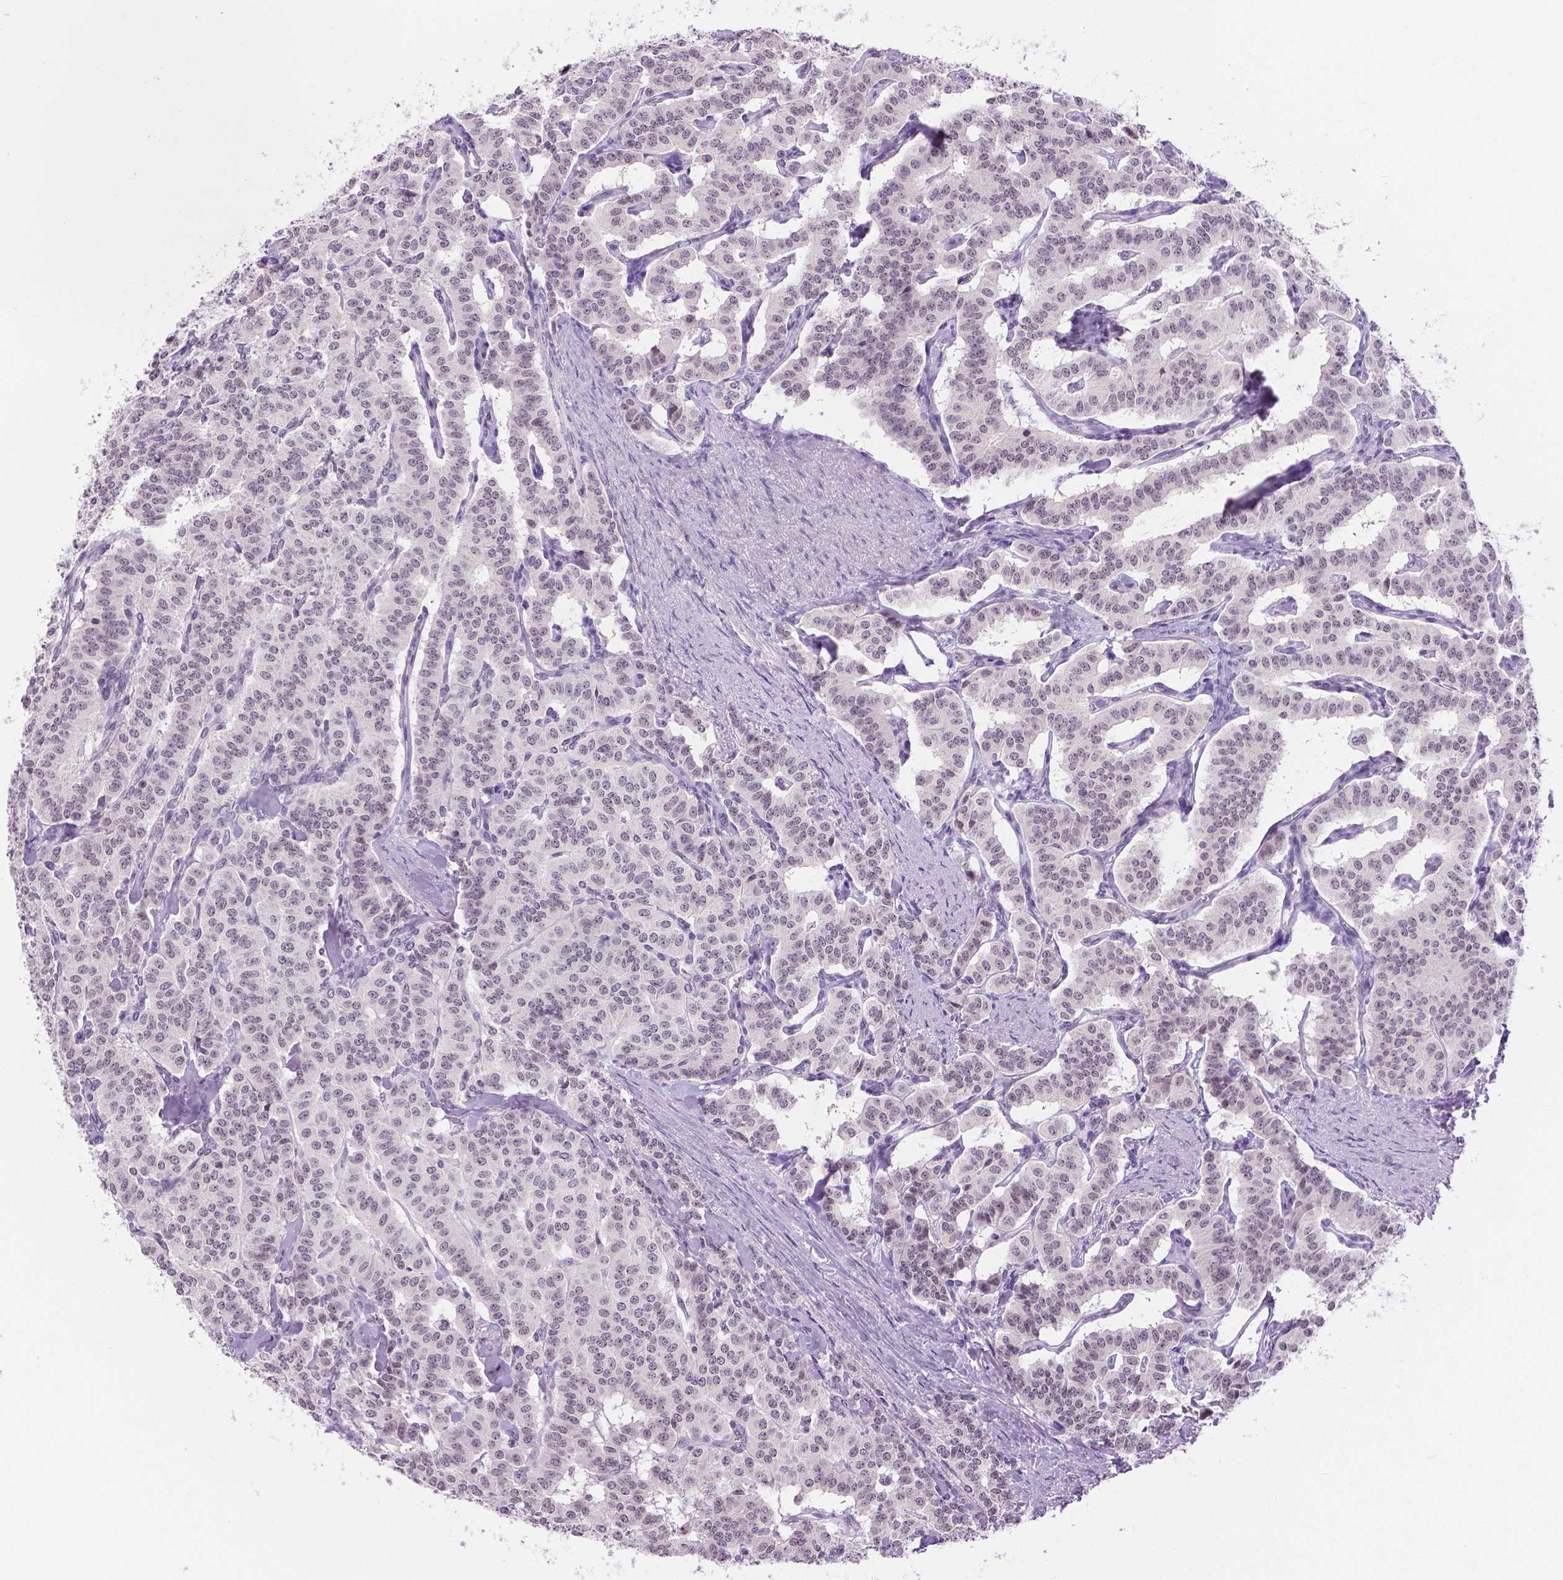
{"staining": {"intensity": "negative", "quantity": "none", "location": "none"}, "tissue": "carcinoid", "cell_type": "Tumor cells", "image_type": "cancer", "snomed": [{"axis": "morphology", "description": "Carcinoid, malignant, NOS"}, {"axis": "topography", "description": "Lung"}], "caption": "This photomicrograph is of malignant carcinoid stained with immunohistochemistry to label a protein in brown with the nuclei are counter-stained blue. There is no staining in tumor cells.", "gene": "NHP2", "patient": {"sex": "female", "age": 46}}